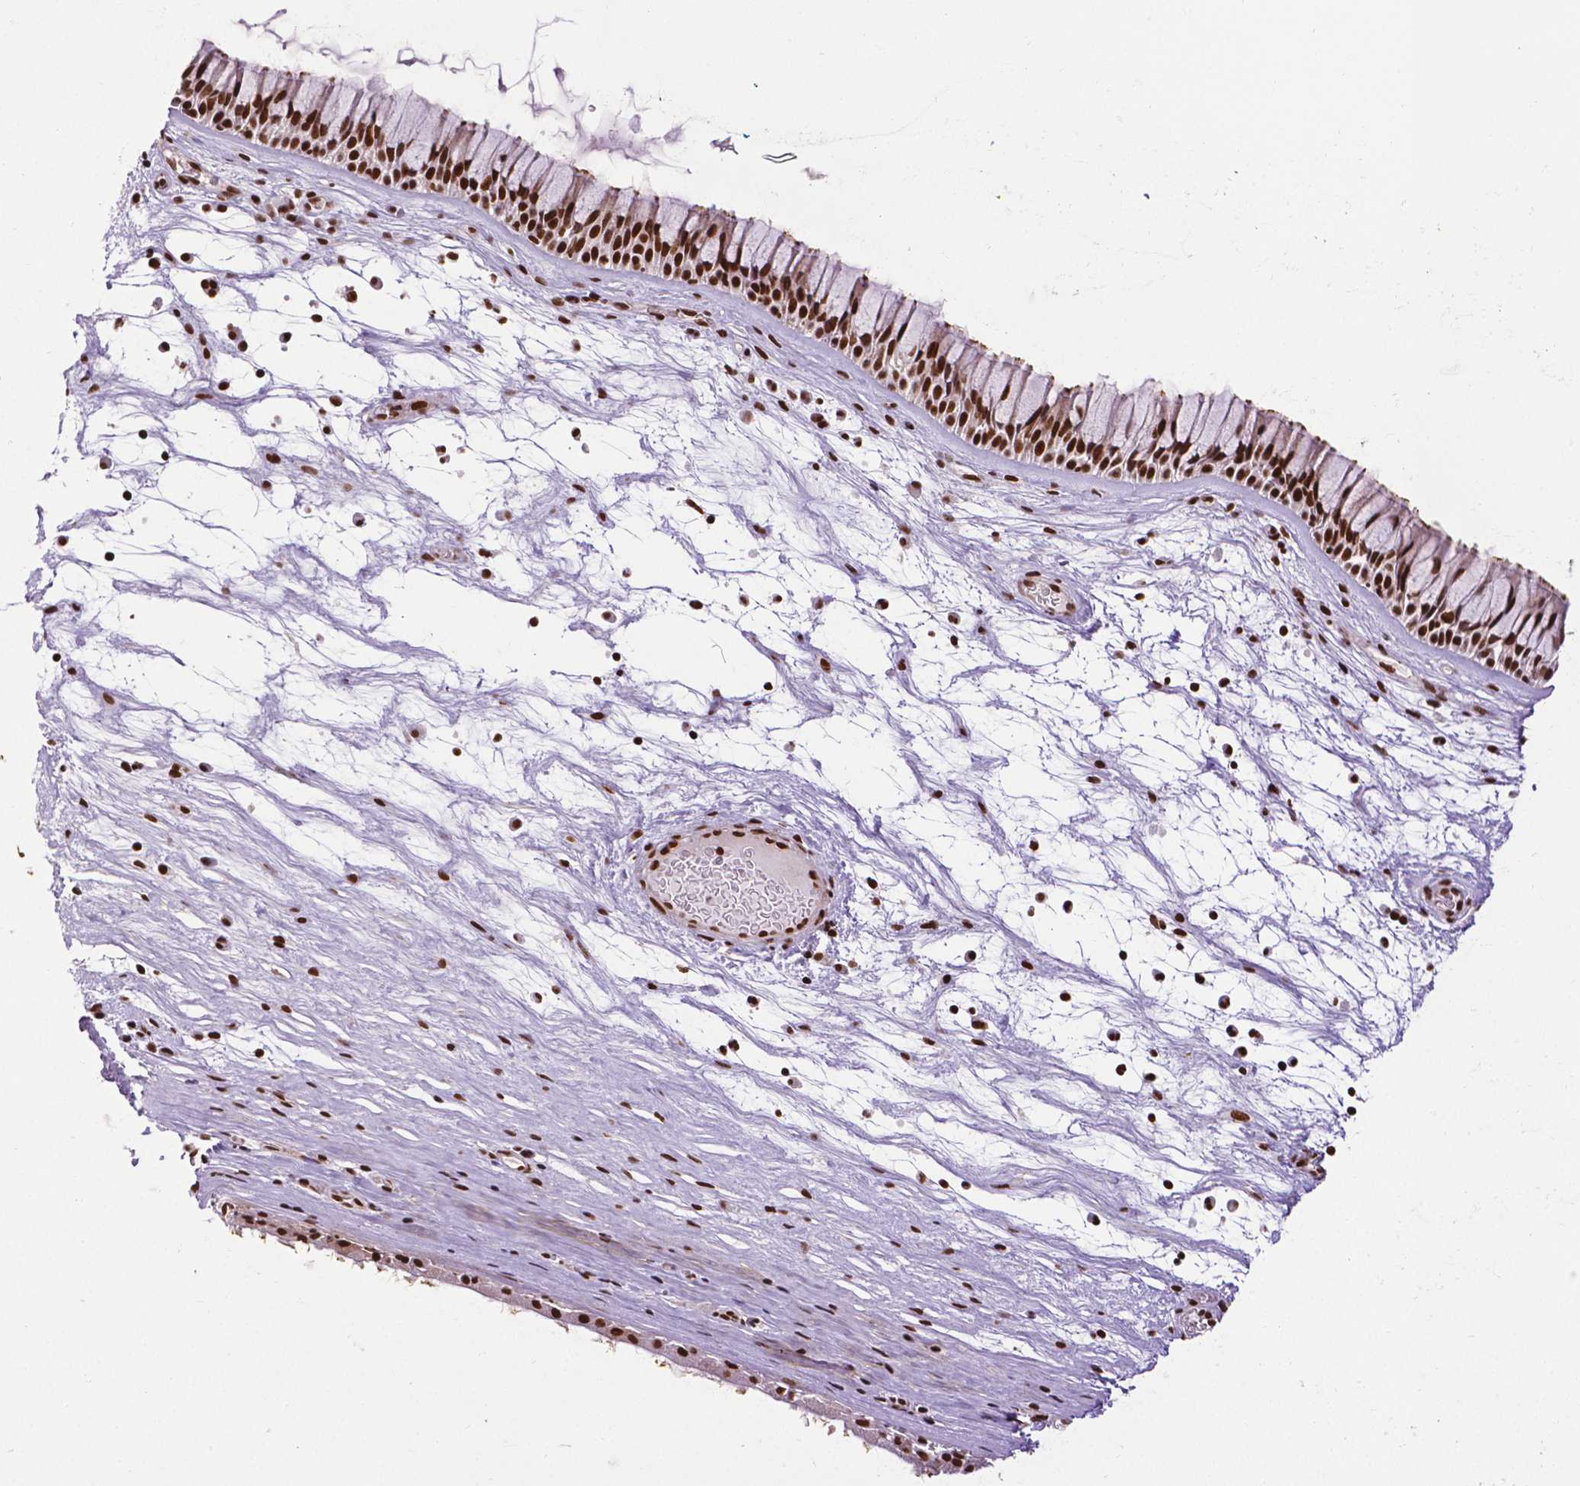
{"staining": {"intensity": "strong", "quantity": ">75%", "location": "nuclear"}, "tissue": "nasopharynx", "cell_type": "Respiratory epithelial cells", "image_type": "normal", "snomed": [{"axis": "morphology", "description": "Normal tissue, NOS"}, {"axis": "topography", "description": "Nasopharynx"}], "caption": "Protein staining demonstrates strong nuclear expression in about >75% of respiratory epithelial cells in benign nasopharynx.", "gene": "CTCF", "patient": {"sex": "male", "age": 74}}